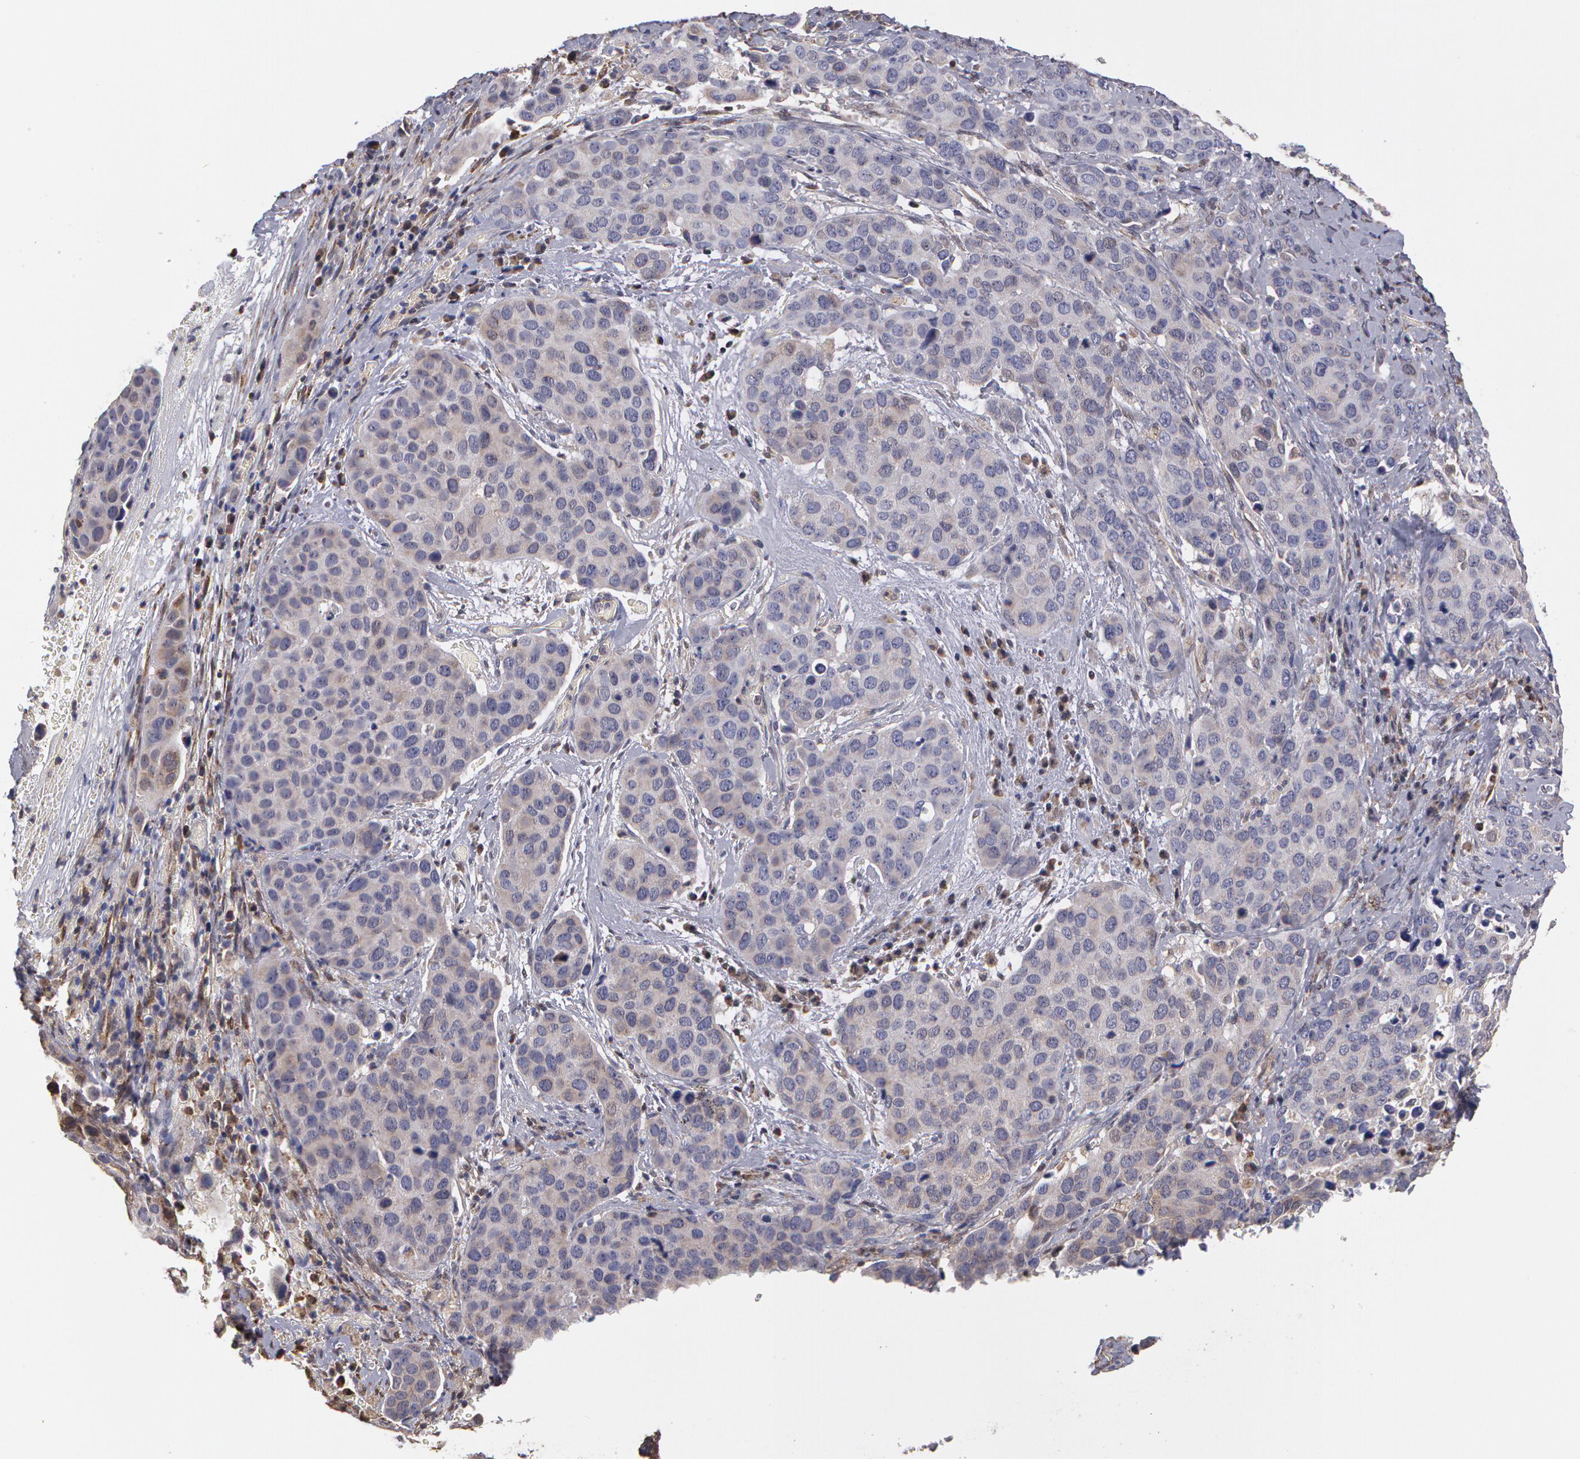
{"staining": {"intensity": "weak", "quantity": ">75%", "location": "cytoplasmic/membranous"}, "tissue": "cervical cancer", "cell_type": "Tumor cells", "image_type": "cancer", "snomed": [{"axis": "morphology", "description": "Squamous cell carcinoma, NOS"}, {"axis": "topography", "description": "Cervix"}], "caption": "Cervical cancer (squamous cell carcinoma) stained with immunohistochemistry exhibits weak cytoplasmic/membranous staining in approximately >75% of tumor cells. (Brightfield microscopy of DAB IHC at high magnification).", "gene": "MPST", "patient": {"sex": "female", "age": 54}}